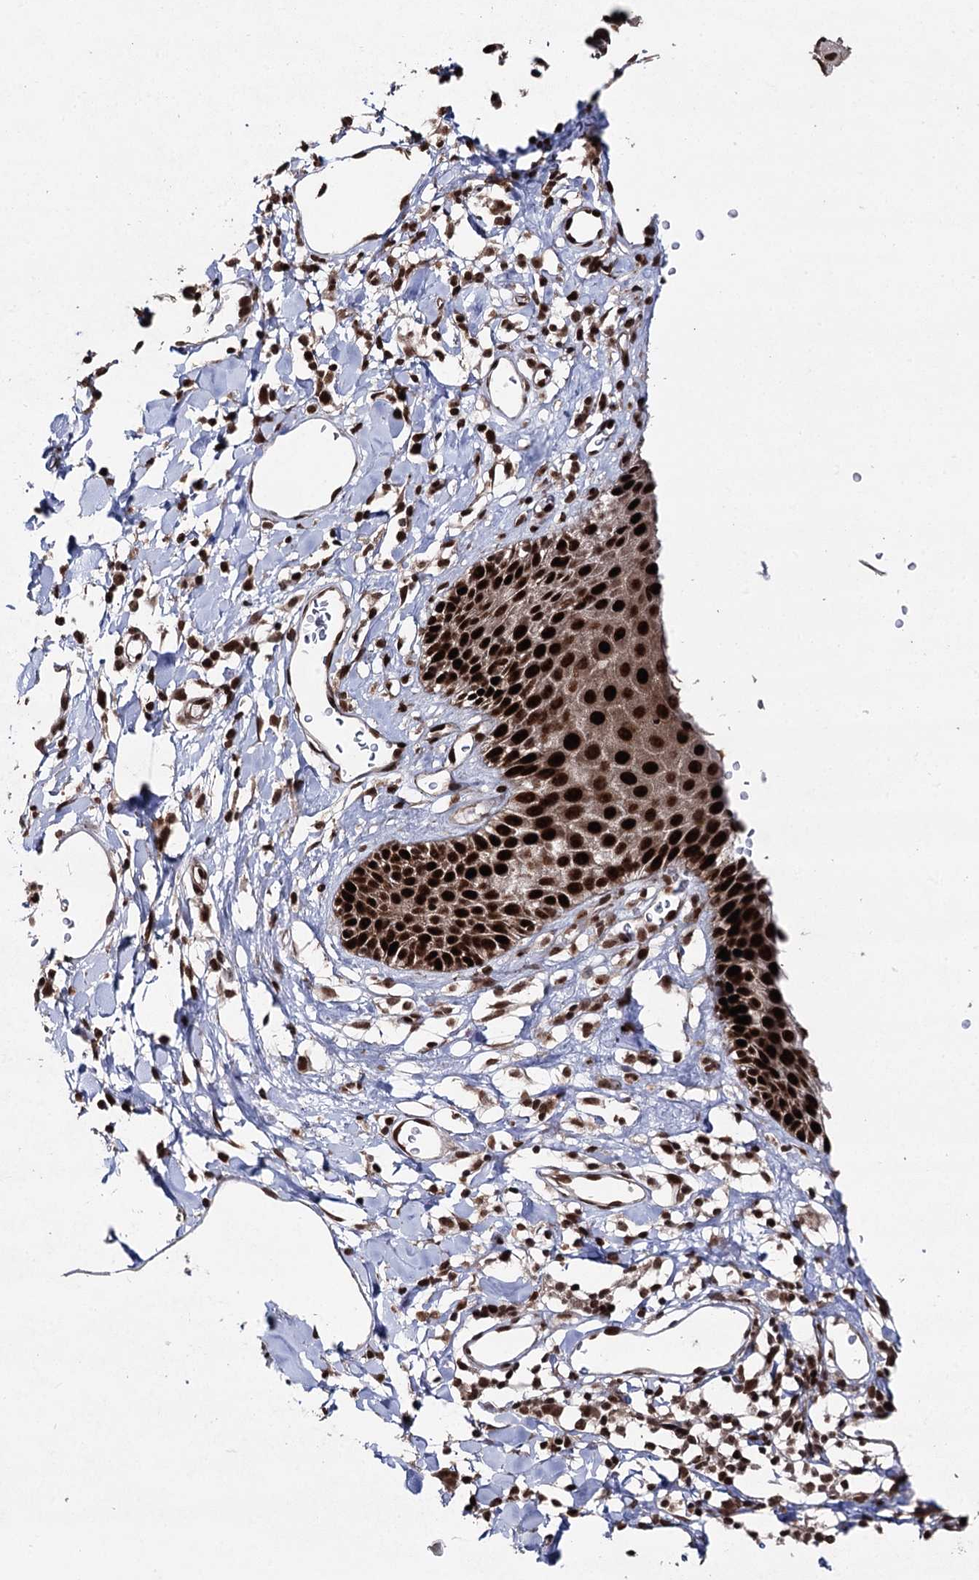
{"staining": {"intensity": "strong", "quantity": ">75%", "location": "cytoplasmic/membranous,nuclear"}, "tissue": "skin", "cell_type": "Epidermal cells", "image_type": "normal", "snomed": [{"axis": "morphology", "description": "Normal tissue, NOS"}, {"axis": "topography", "description": "Vulva"}], "caption": "A high amount of strong cytoplasmic/membranous,nuclear expression is appreciated in about >75% of epidermal cells in benign skin. The protein is stained brown, and the nuclei are stained in blue (DAB (3,3'-diaminobenzidine) IHC with brightfield microscopy, high magnification).", "gene": "PDCD4", "patient": {"sex": "female", "age": 68}}